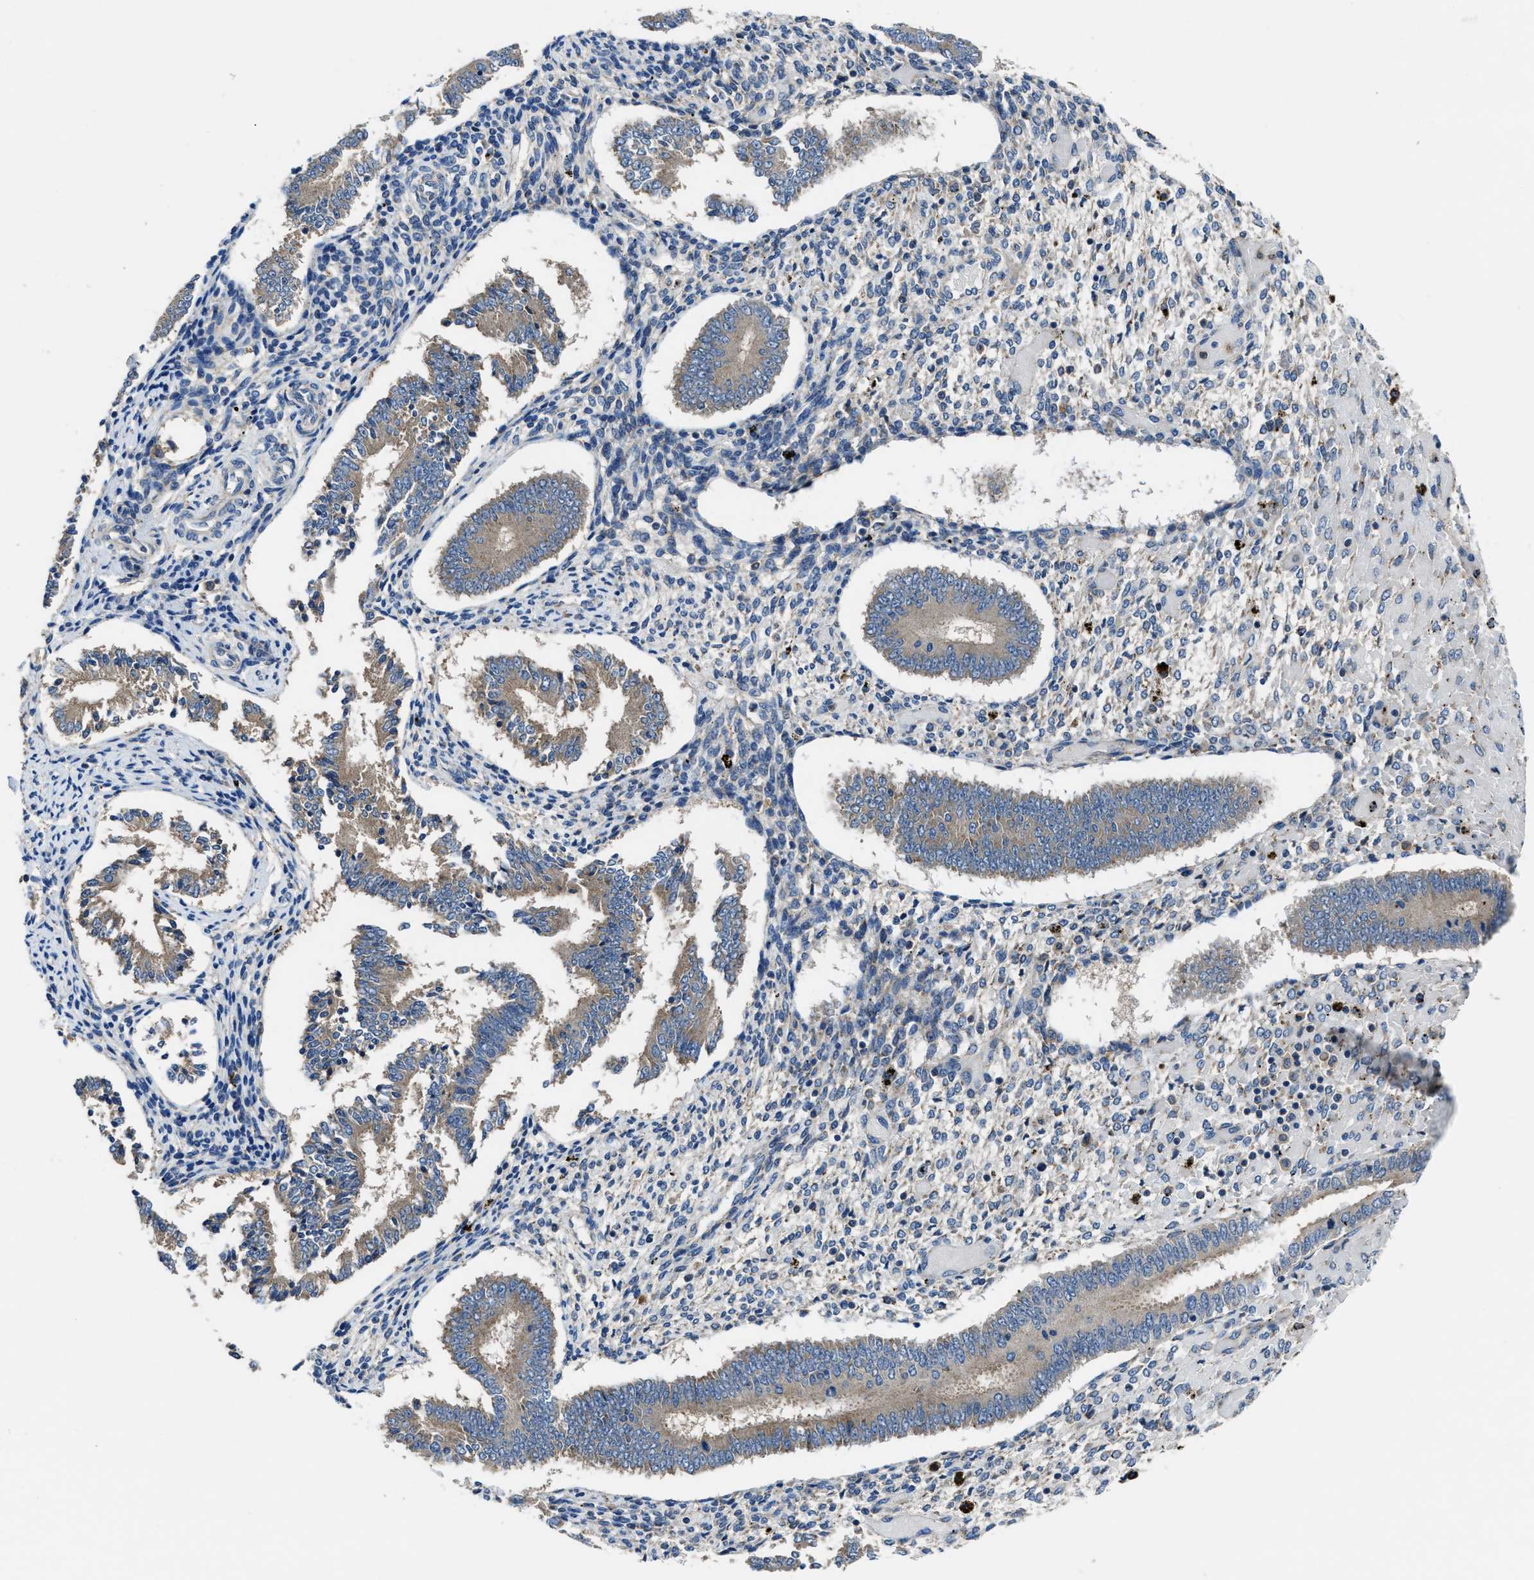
{"staining": {"intensity": "negative", "quantity": "none", "location": "none"}, "tissue": "endometrium", "cell_type": "Cells in endometrial stroma", "image_type": "normal", "snomed": [{"axis": "morphology", "description": "Normal tissue, NOS"}, {"axis": "topography", "description": "Endometrium"}], "caption": "Immunohistochemical staining of normal human endometrium shows no significant staining in cells in endometrial stroma.", "gene": "MAP3K20", "patient": {"sex": "female", "age": 42}}